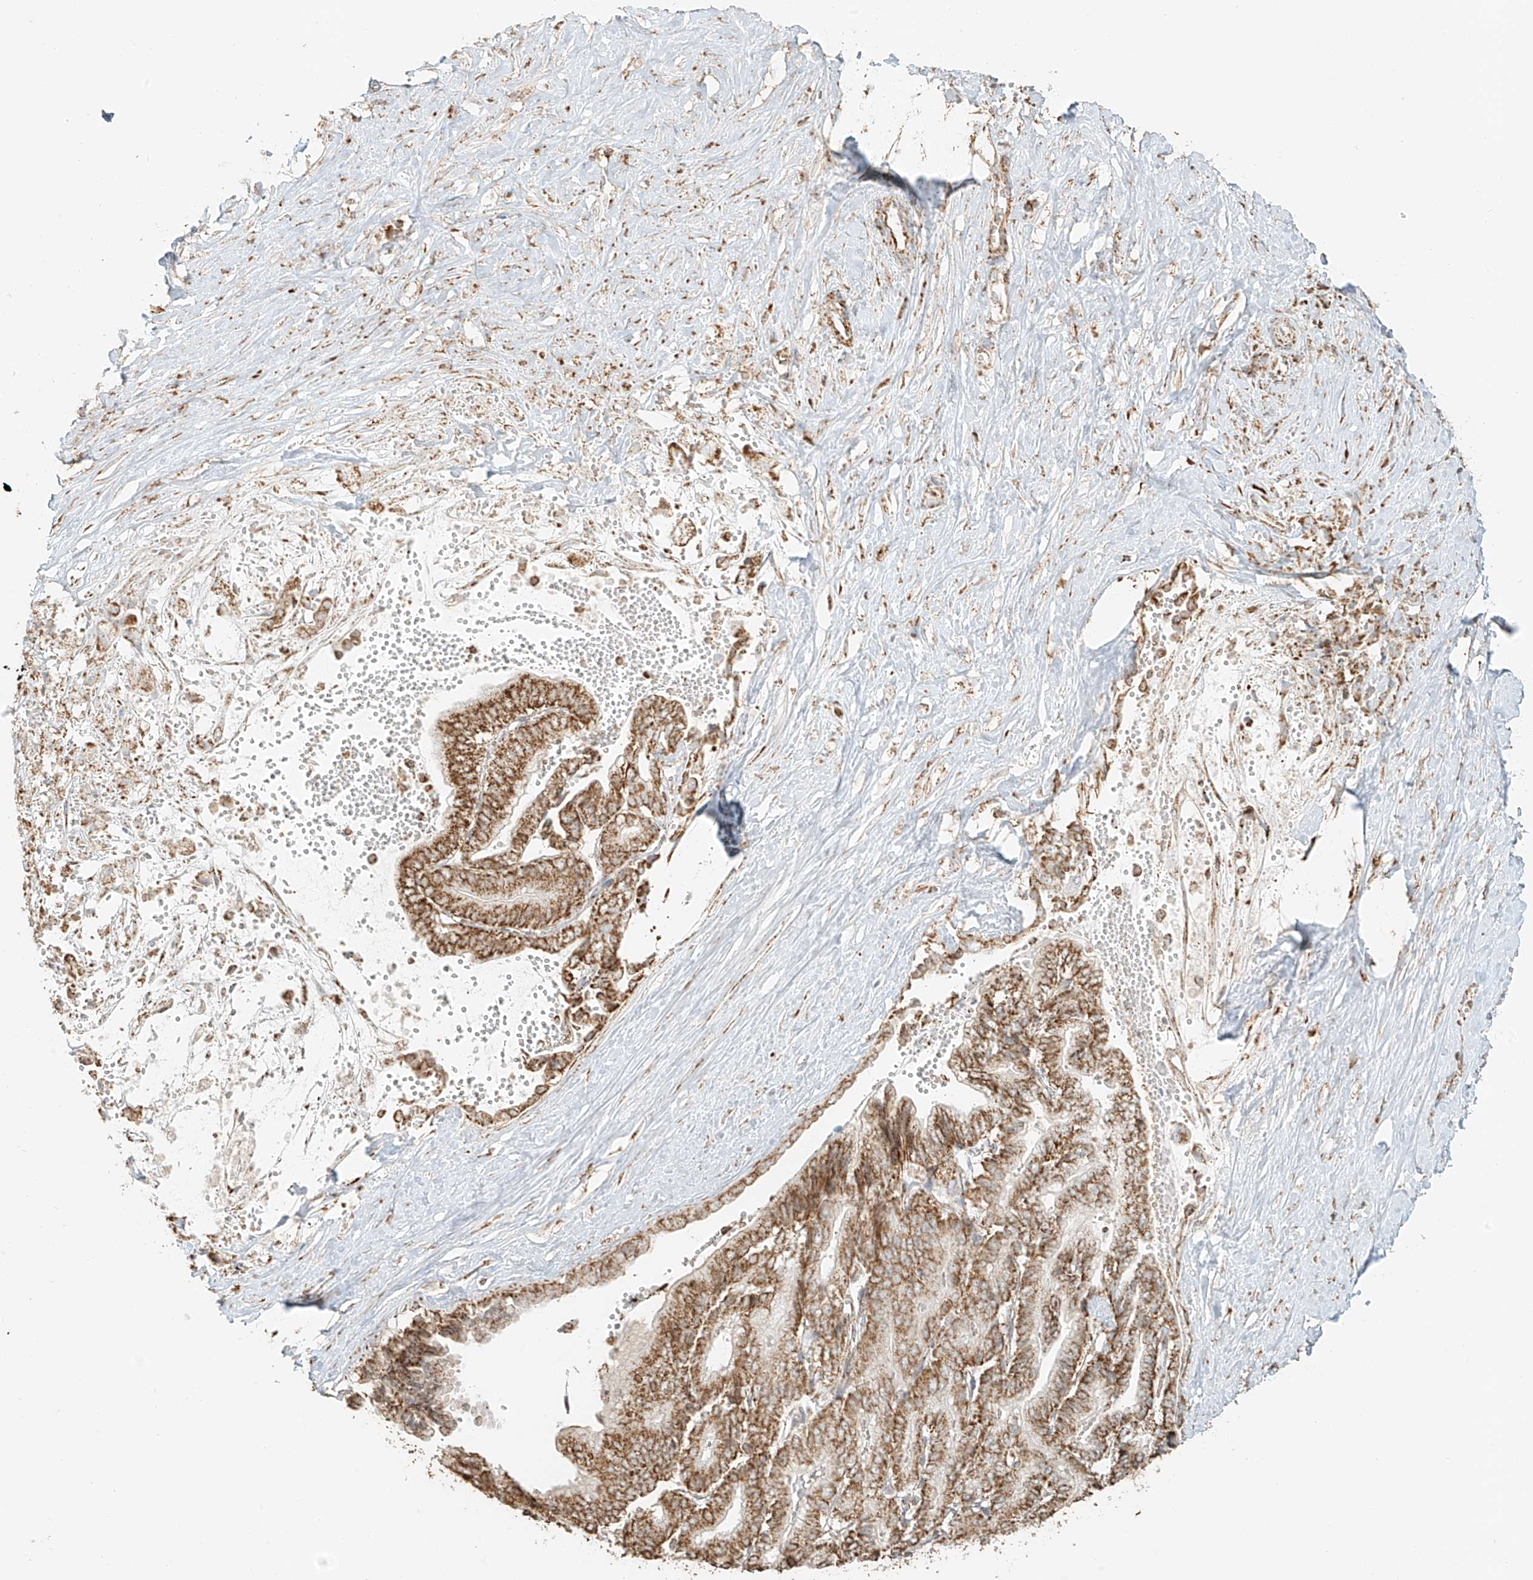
{"staining": {"intensity": "moderate", "quantity": ">75%", "location": "cytoplasmic/membranous"}, "tissue": "liver cancer", "cell_type": "Tumor cells", "image_type": "cancer", "snomed": [{"axis": "morphology", "description": "Cholangiocarcinoma"}, {"axis": "topography", "description": "Liver"}], "caption": "Moderate cytoplasmic/membranous protein staining is seen in about >75% of tumor cells in cholangiocarcinoma (liver).", "gene": "MIPEP", "patient": {"sex": "female", "age": 75}}